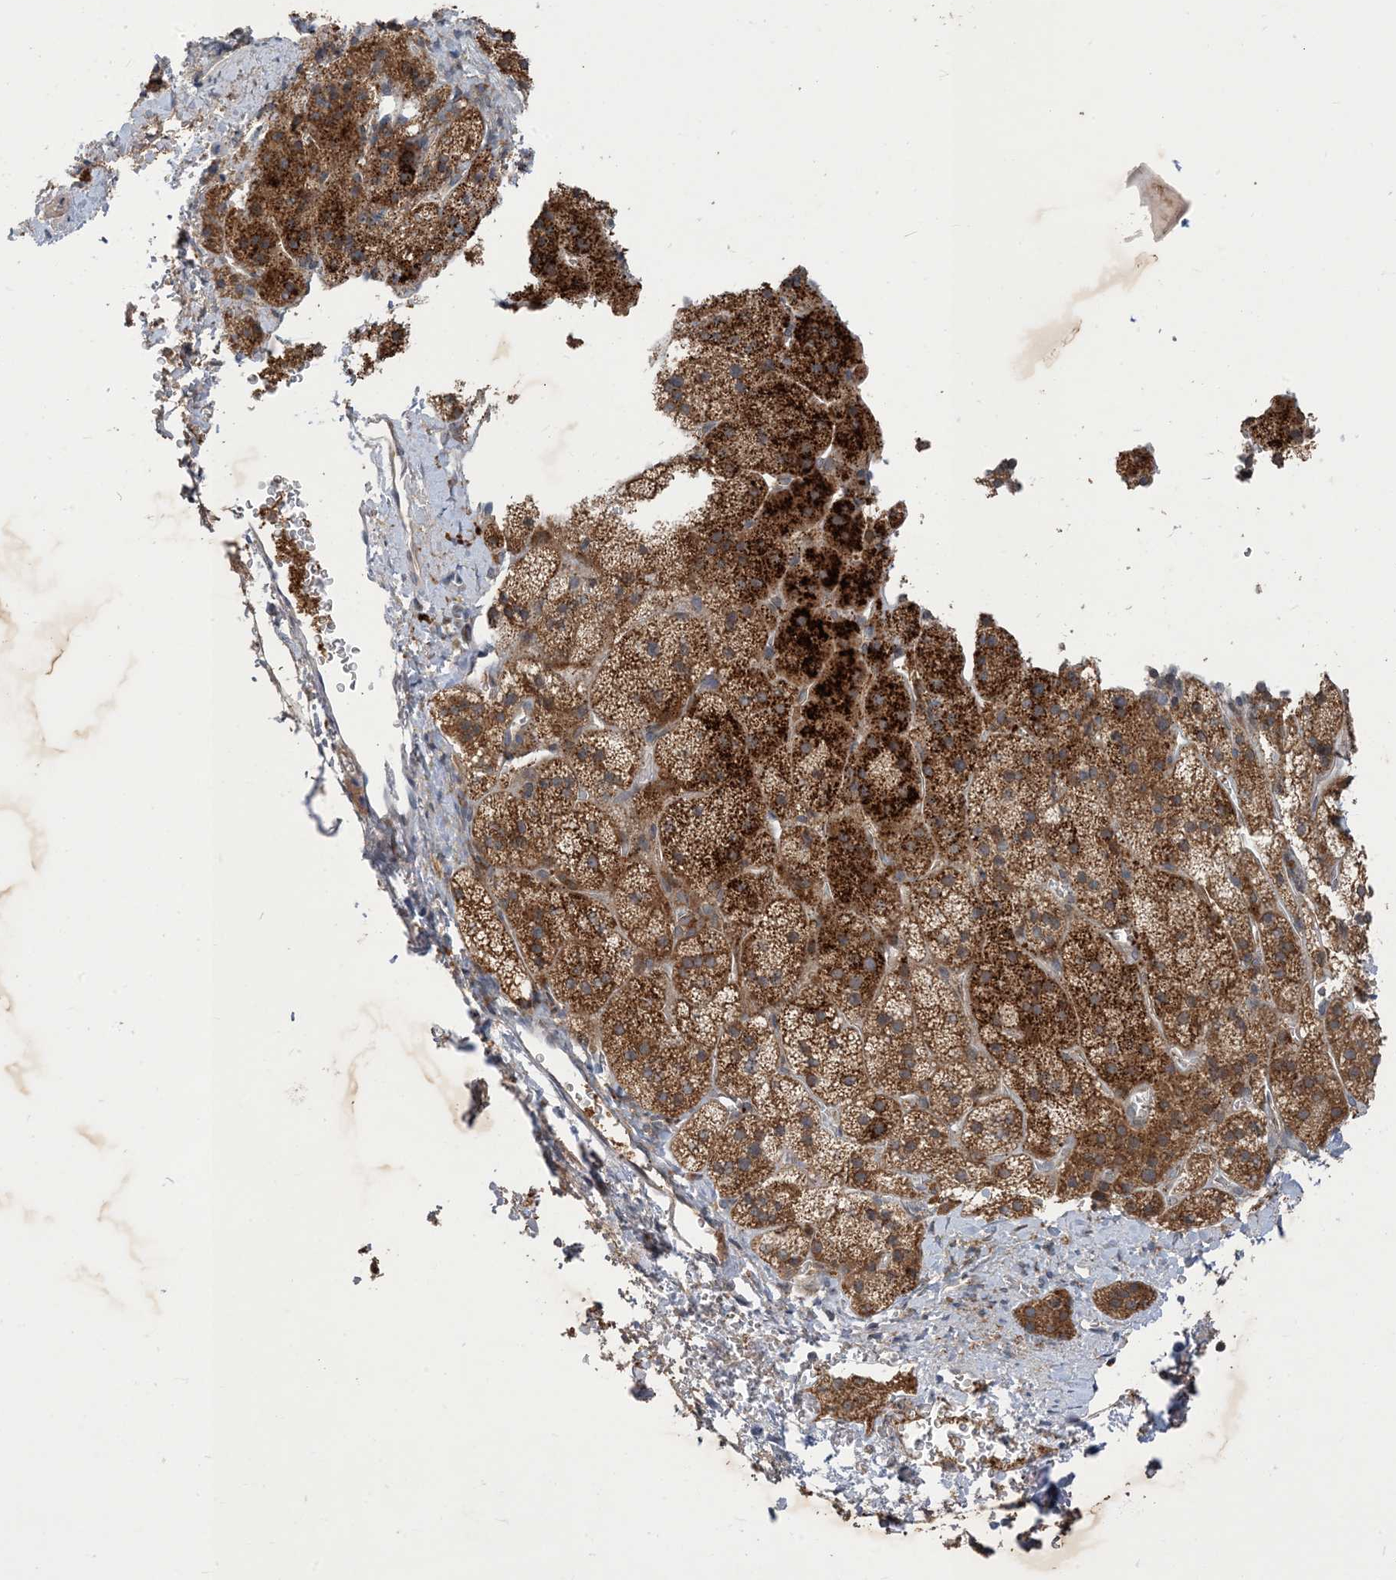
{"staining": {"intensity": "strong", "quantity": ">75%", "location": "cytoplasmic/membranous"}, "tissue": "adrenal gland", "cell_type": "Glandular cells", "image_type": "normal", "snomed": [{"axis": "morphology", "description": "Normal tissue, NOS"}, {"axis": "topography", "description": "Adrenal gland"}], "caption": "A brown stain labels strong cytoplasmic/membranous positivity of a protein in glandular cells of unremarkable human adrenal gland. (IHC, brightfield microscopy, high magnification).", "gene": "NAGK", "patient": {"sex": "female", "age": 44}}